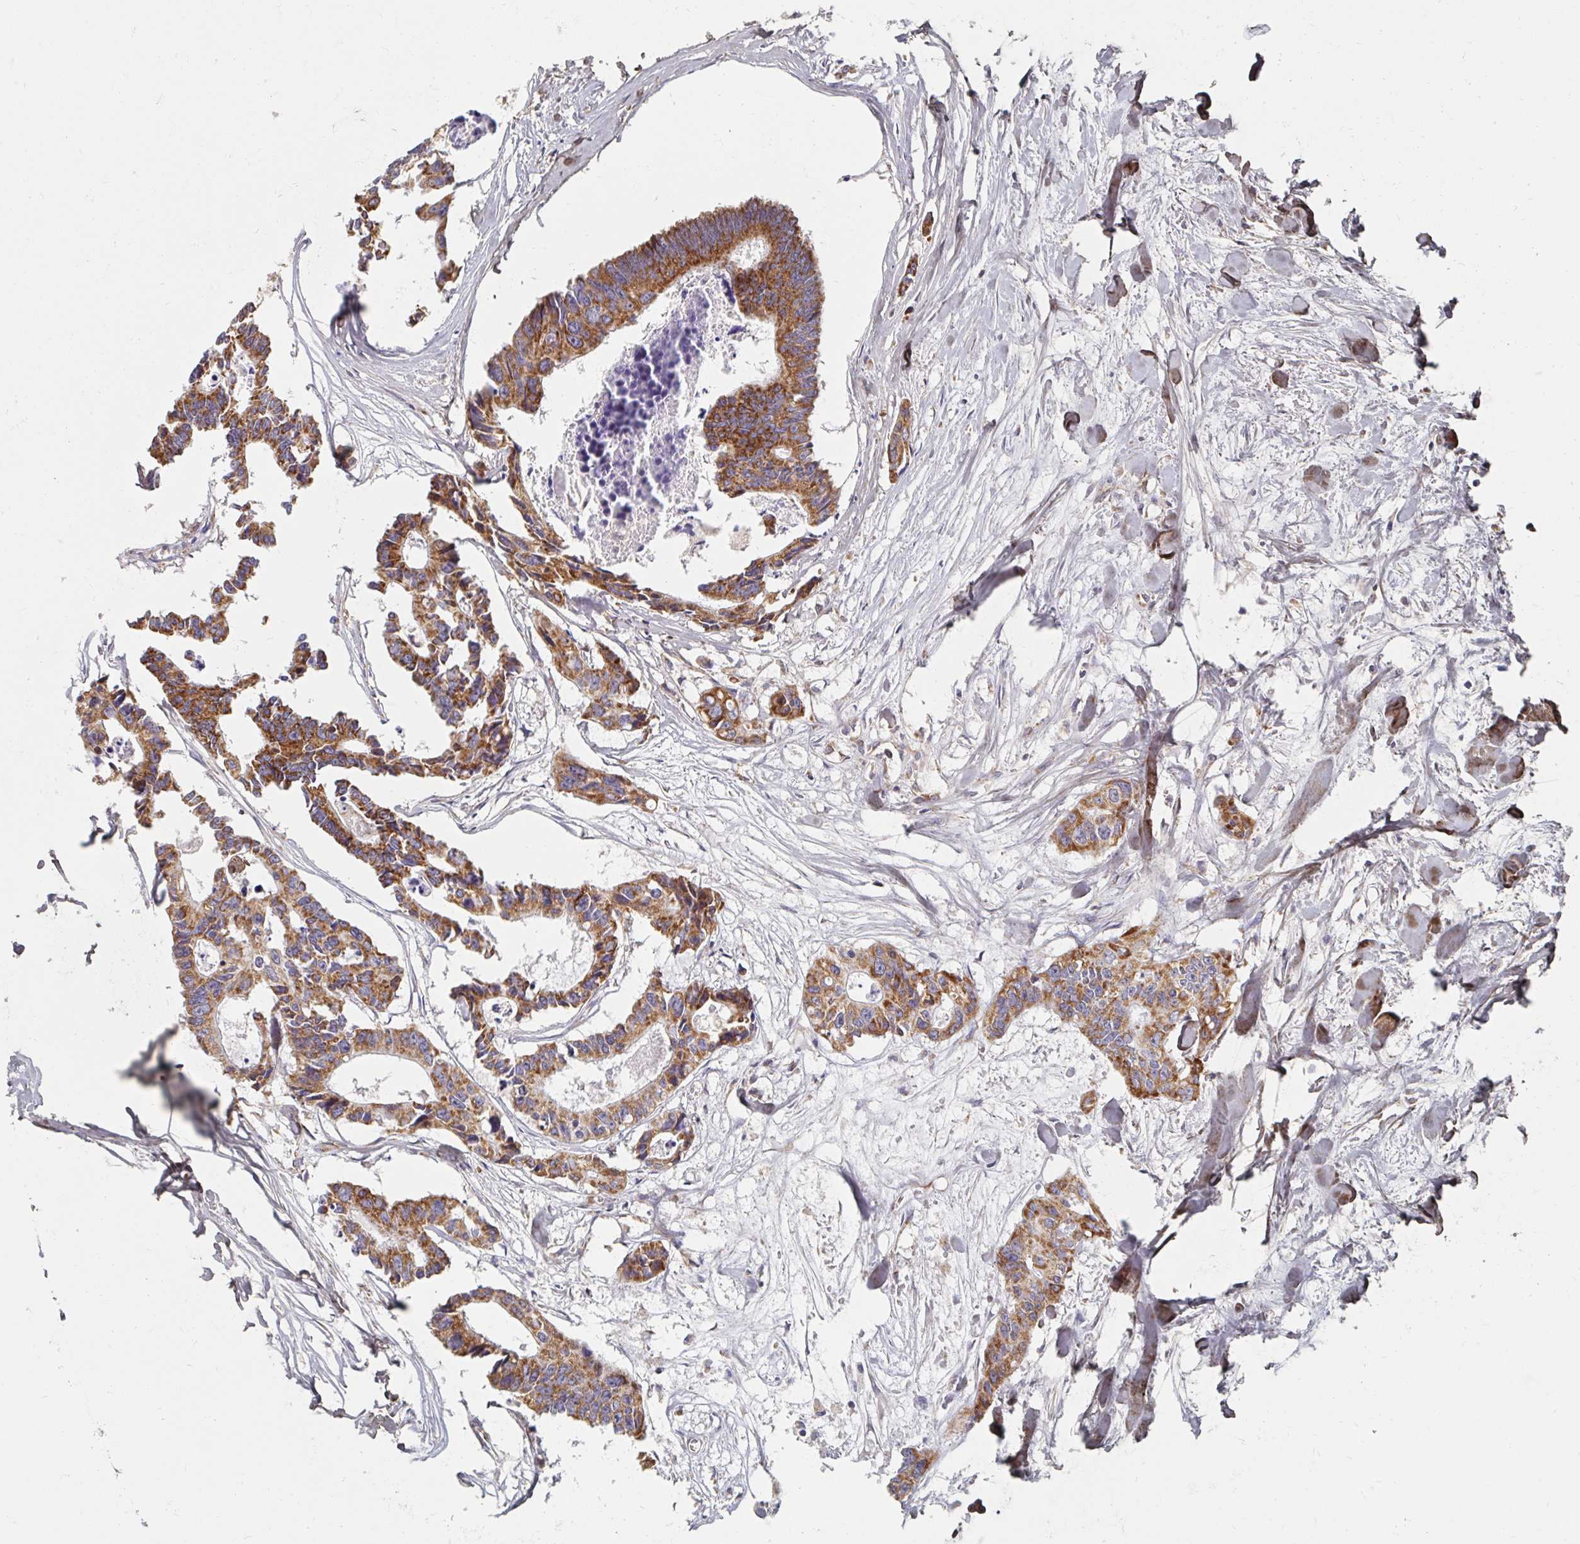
{"staining": {"intensity": "moderate", "quantity": ">75%", "location": "cytoplasmic/membranous"}, "tissue": "colorectal cancer", "cell_type": "Tumor cells", "image_type": "cancer", "snomed": [{"axis": "morphology", "description": "Adenocarcinoma, NOS"}, {"axis": "topography", "description": "Rectum"}], "caption": "This micrograph reveals colorectal cancer stained with IHC to label a protein in brown. The cytoplasmic/membranous of tumor cells show moderate positivity for the protein. Nuclei are counter-stained blue.", "gene": "MAVS", "patient": {"sex": "male", "age": 57}}